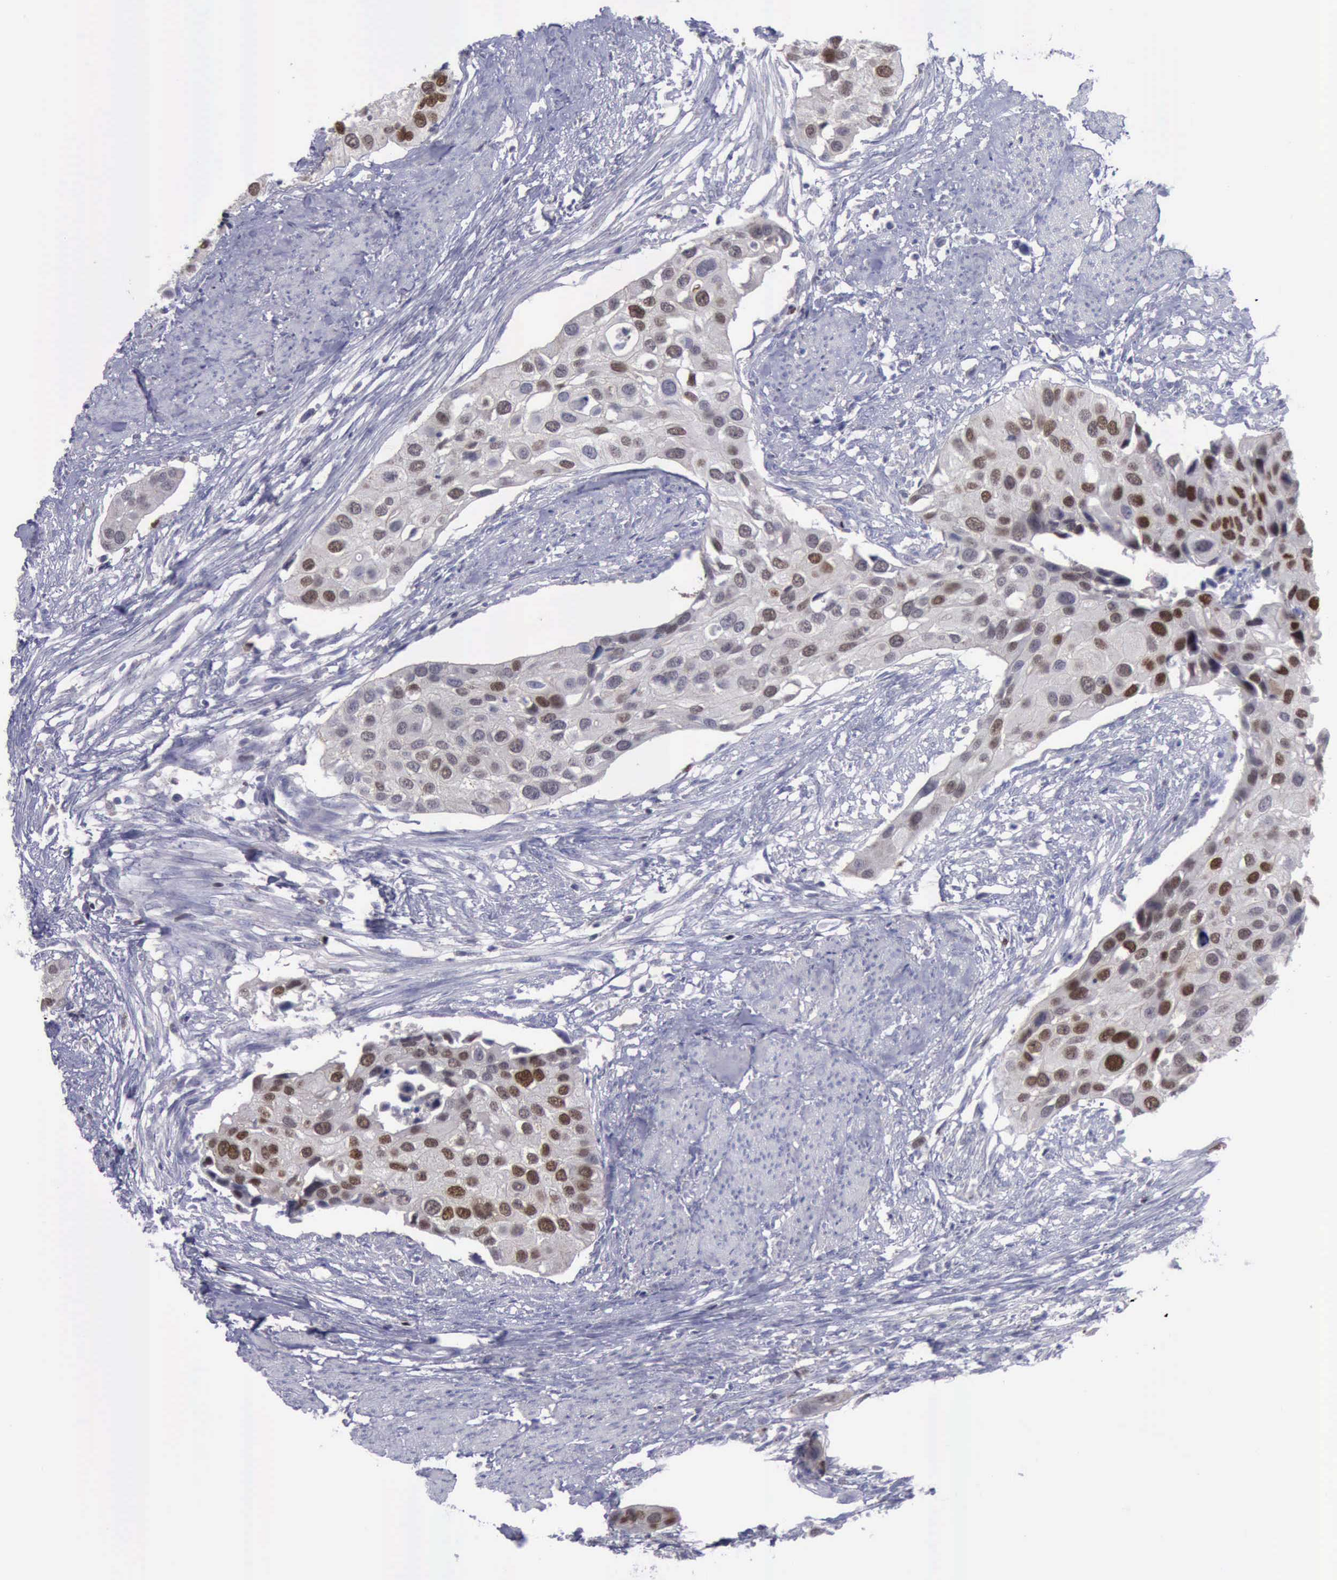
{"staining": {"intensity": "moderate", "quantity": "25%-75%", "location": "nuclear"}, "tissue": "urothelial cancer", "cell_type": "Tumor cells", "image_type": "cancer", "snomed": [{"axis": "morphology", "description": "Urothelial carcinoma, High grade"}, {"axis": "topography", "description": "Urinary bladder"}], "caption": "A histopathology image of high-grade urothelial carcinoma stained for a protein displays moderate nuclear brown staining in tumor cells. Nuclei are stained in blue.", "gene": "SATB2", "patient": {"sex": "male", "age": 55}}